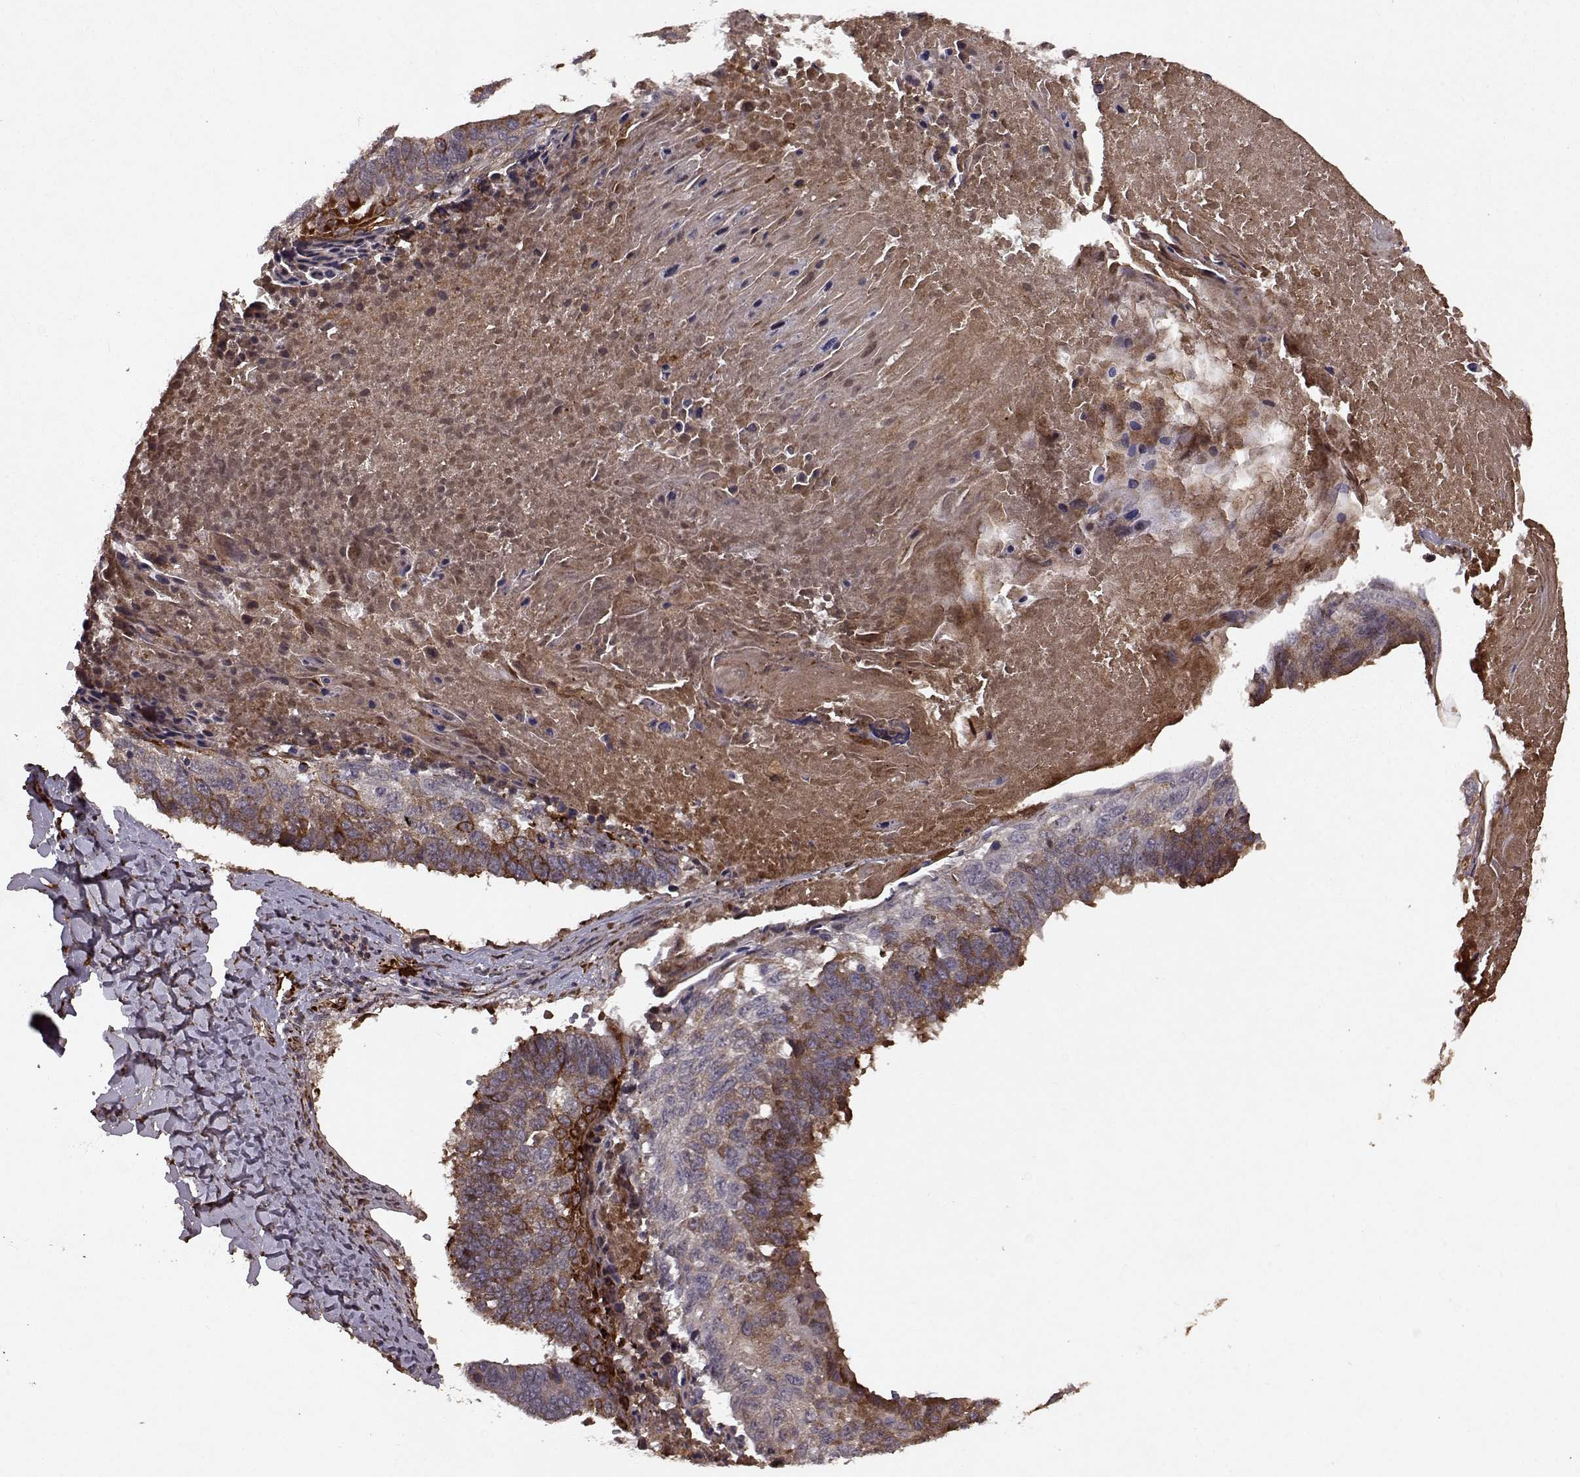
{"staining": {"intensity": "strong", "quantity": "25%-75%", "location": "cytoplasmic/membranous"}, "tissue": "lung cancer", "cell_type": "Tumor cells", "image_type": "cancer", "snomed": [{"axis": "morphology", "description": "Squamous cell carcinoma, NOS"}, {"axis": "topography", "description": "Lung"}], "caption": "Strong cytoplasmic/membranous protein staining is present in about 25%-75% of tumor cells in squamous cell carcinoma (lung).", "gene": "FSTL1", "patient": {"sex": "male", "age": 73}}